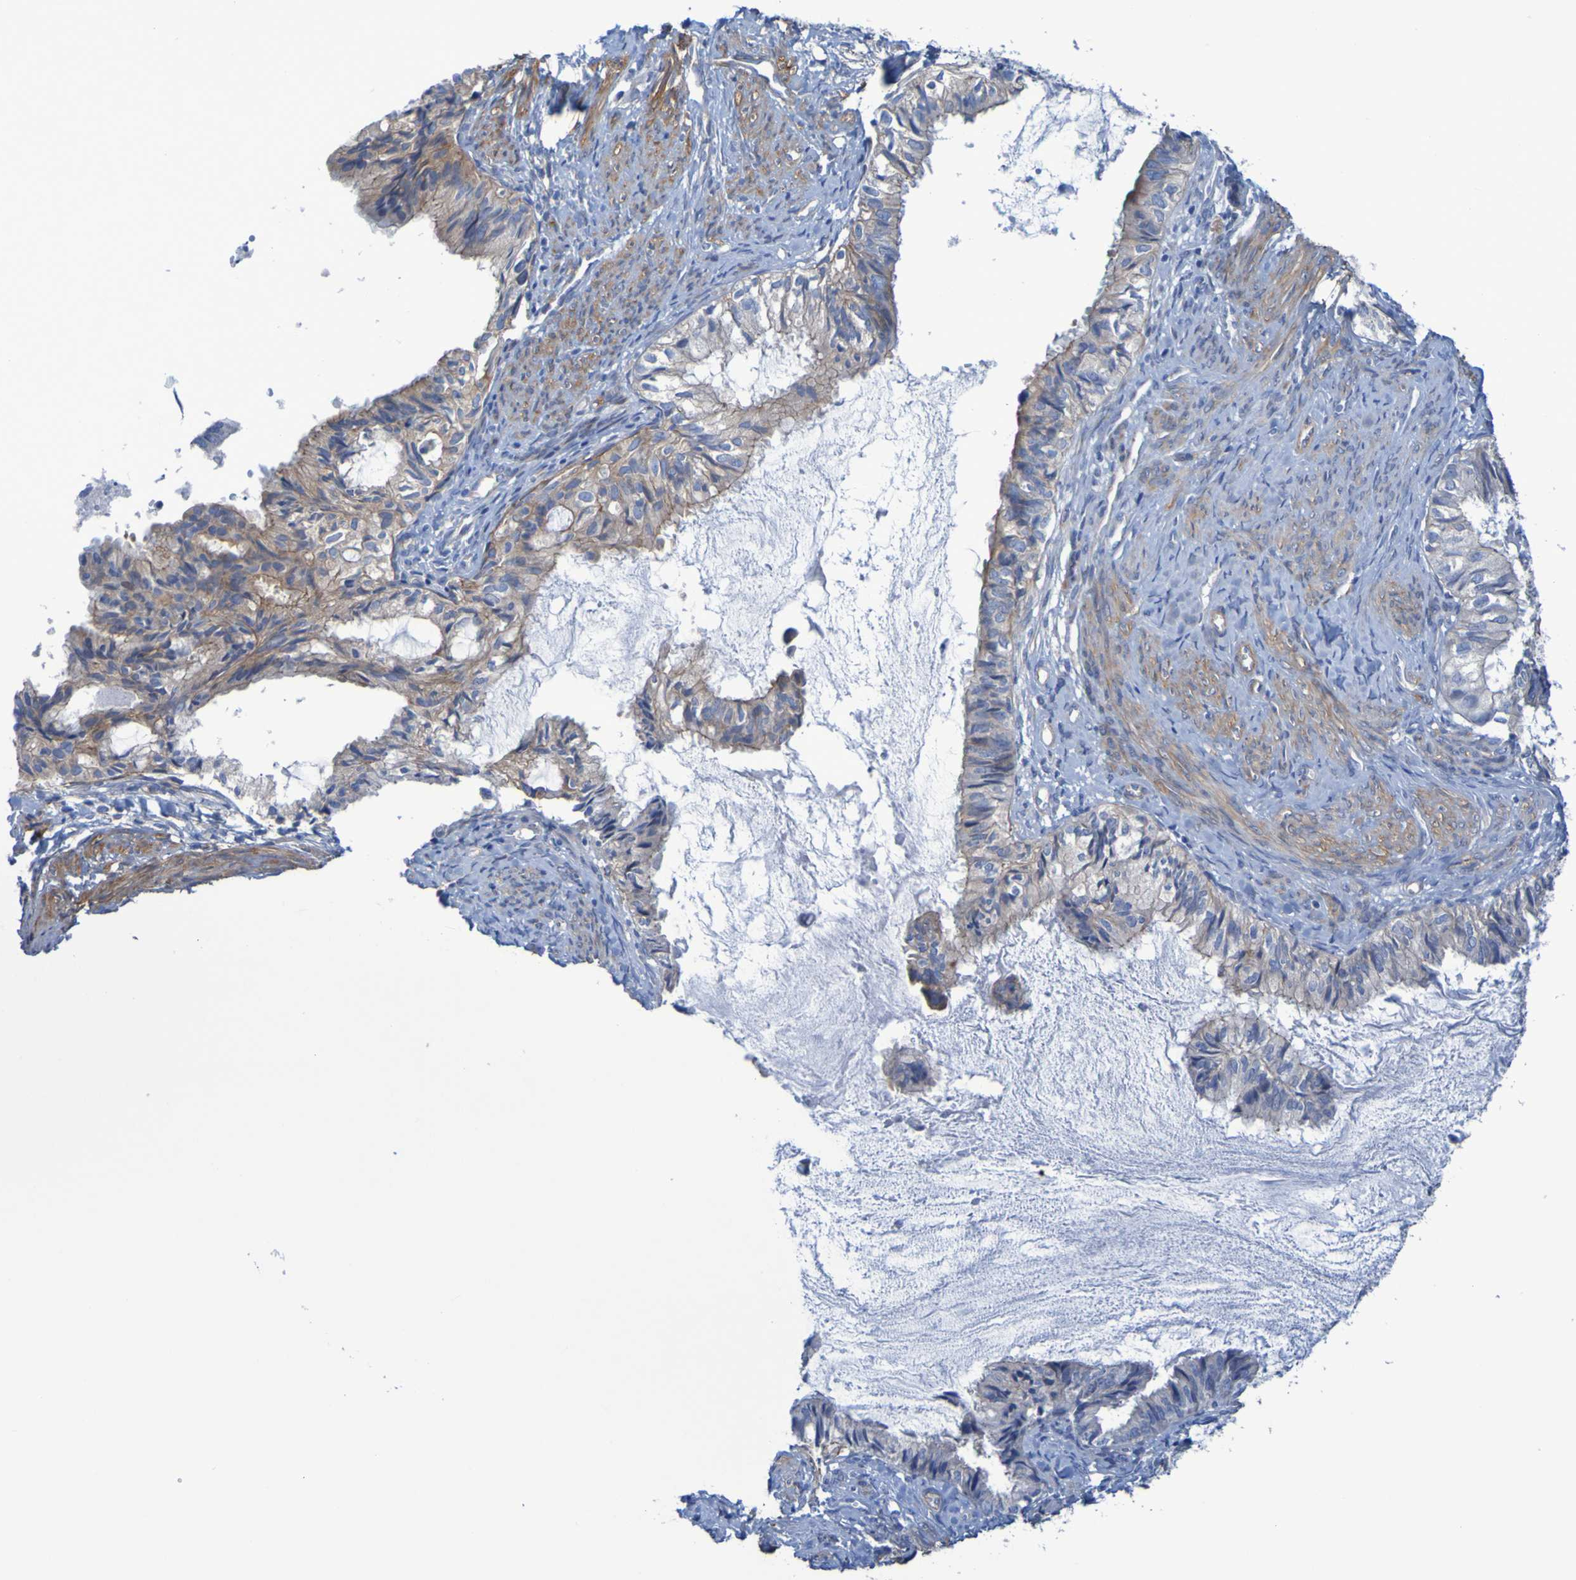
{"staining": {"intensity": "moderate", "quantity": "25%-75%", "location": "cytoplasmic/membranous"}, "tissue": "cervical cancer", "cell_type": "Tumor cells", "image_type": "cancer", "snomed": [{"axis": "morphology", "description": "Normal tissue, NOS"}, {"axis": "morphology", "description": "Adenocarcinoma, NOS"}, {"axis": "topography", "description": "Cervix"}, {"axis": "topography", "description": "Endometrium"}], "caption": "Human cervical adenocarcinoma stained for a protein (brown) reveals moderate cytoplasmic/membranous positive staining in about 25%-75% of tumor cells.", "gene": "LPP", "patient": {"sex": "female", "age": 86}}